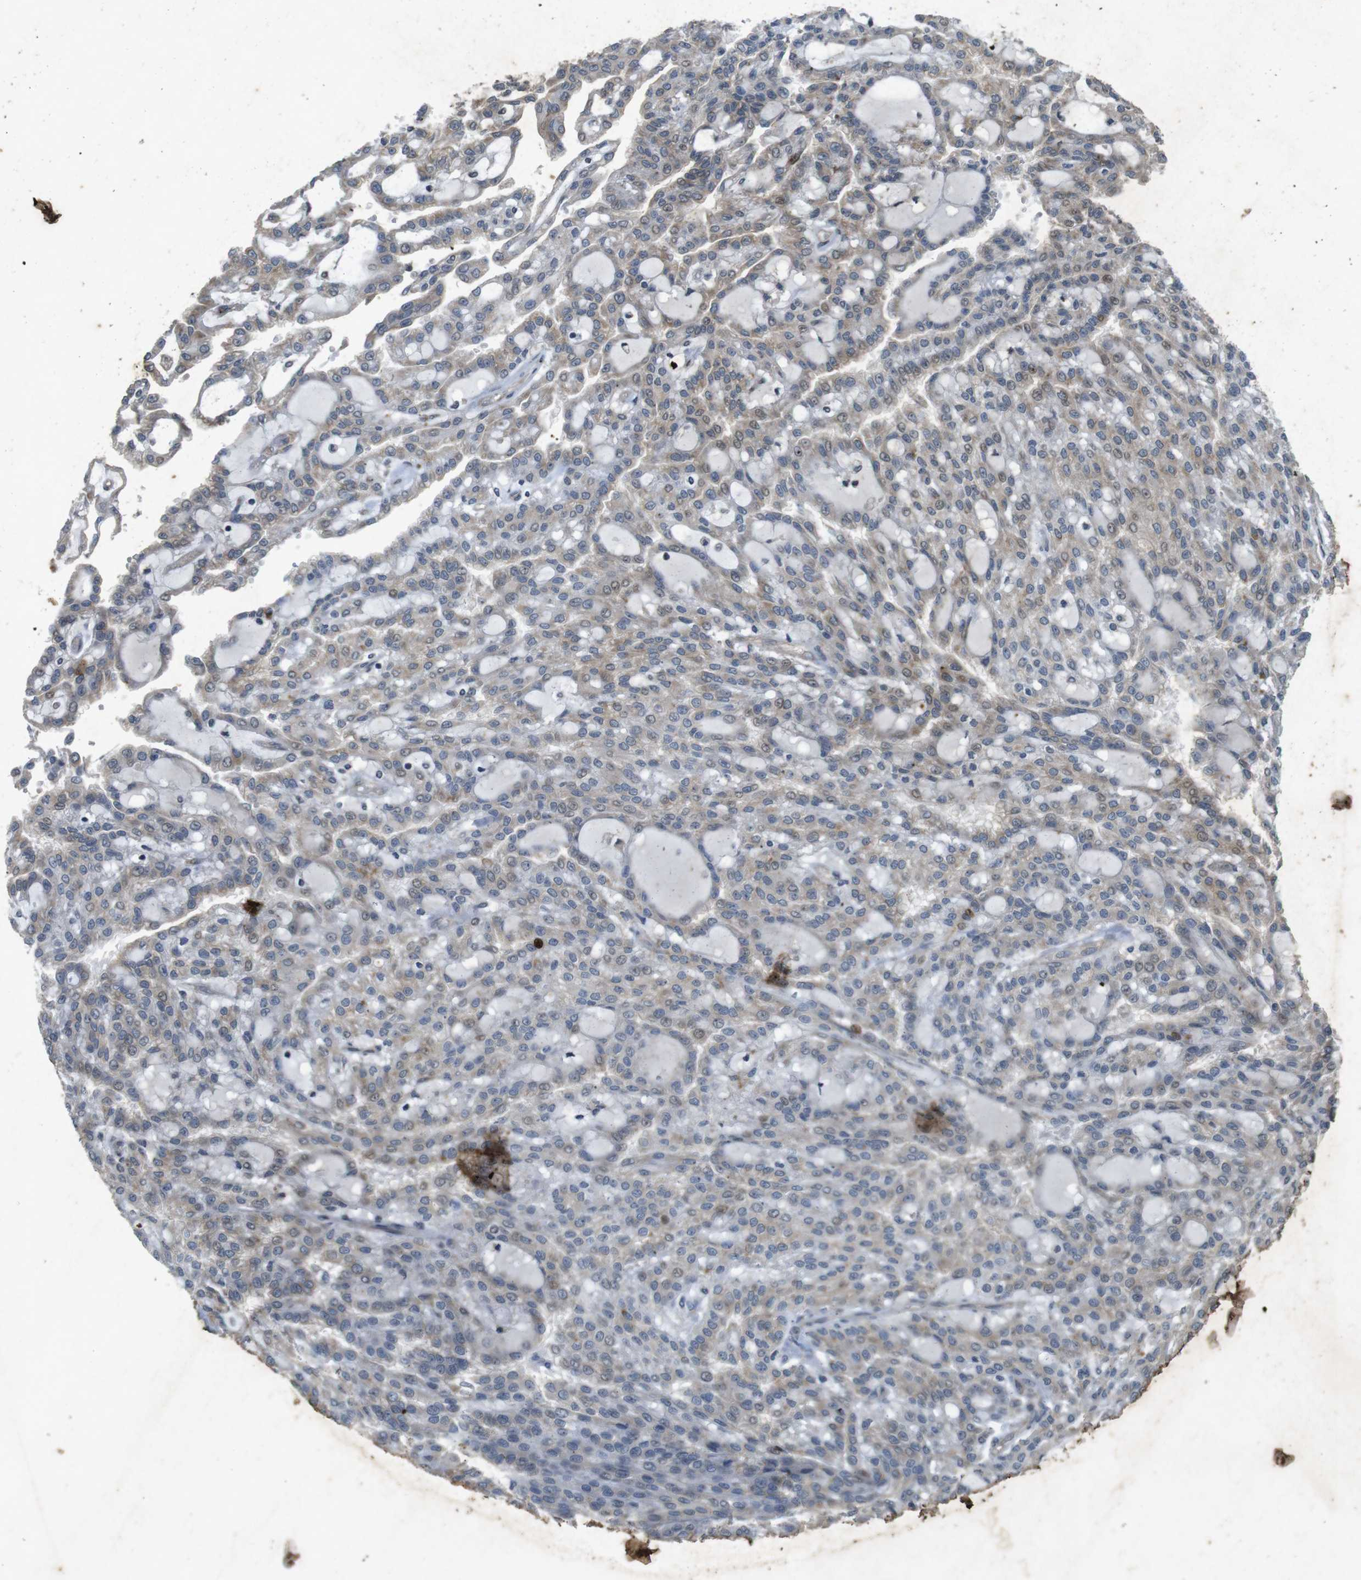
{"staining": {"intensity": "weak", "quantity": ">75%", "location": "cytoplasmic/membranous"}, "tissue": "renal cancer", "cell_type": "Tumor cells", "image_type": "cancer", "snomed": [{"axis": "morphology", "description": "Adenocarcinoma, NOS"}, {"axis": "topography", "description": "Kidney"}], "caption": "Immunohistochemical staining of human adenocarcinoma (renal) reveals weak cytoplasmic/membranous protein positivity in about >75% of tumor cells.", "gene": "FLCN", "patient": {"sex": "male", "age": 63}}